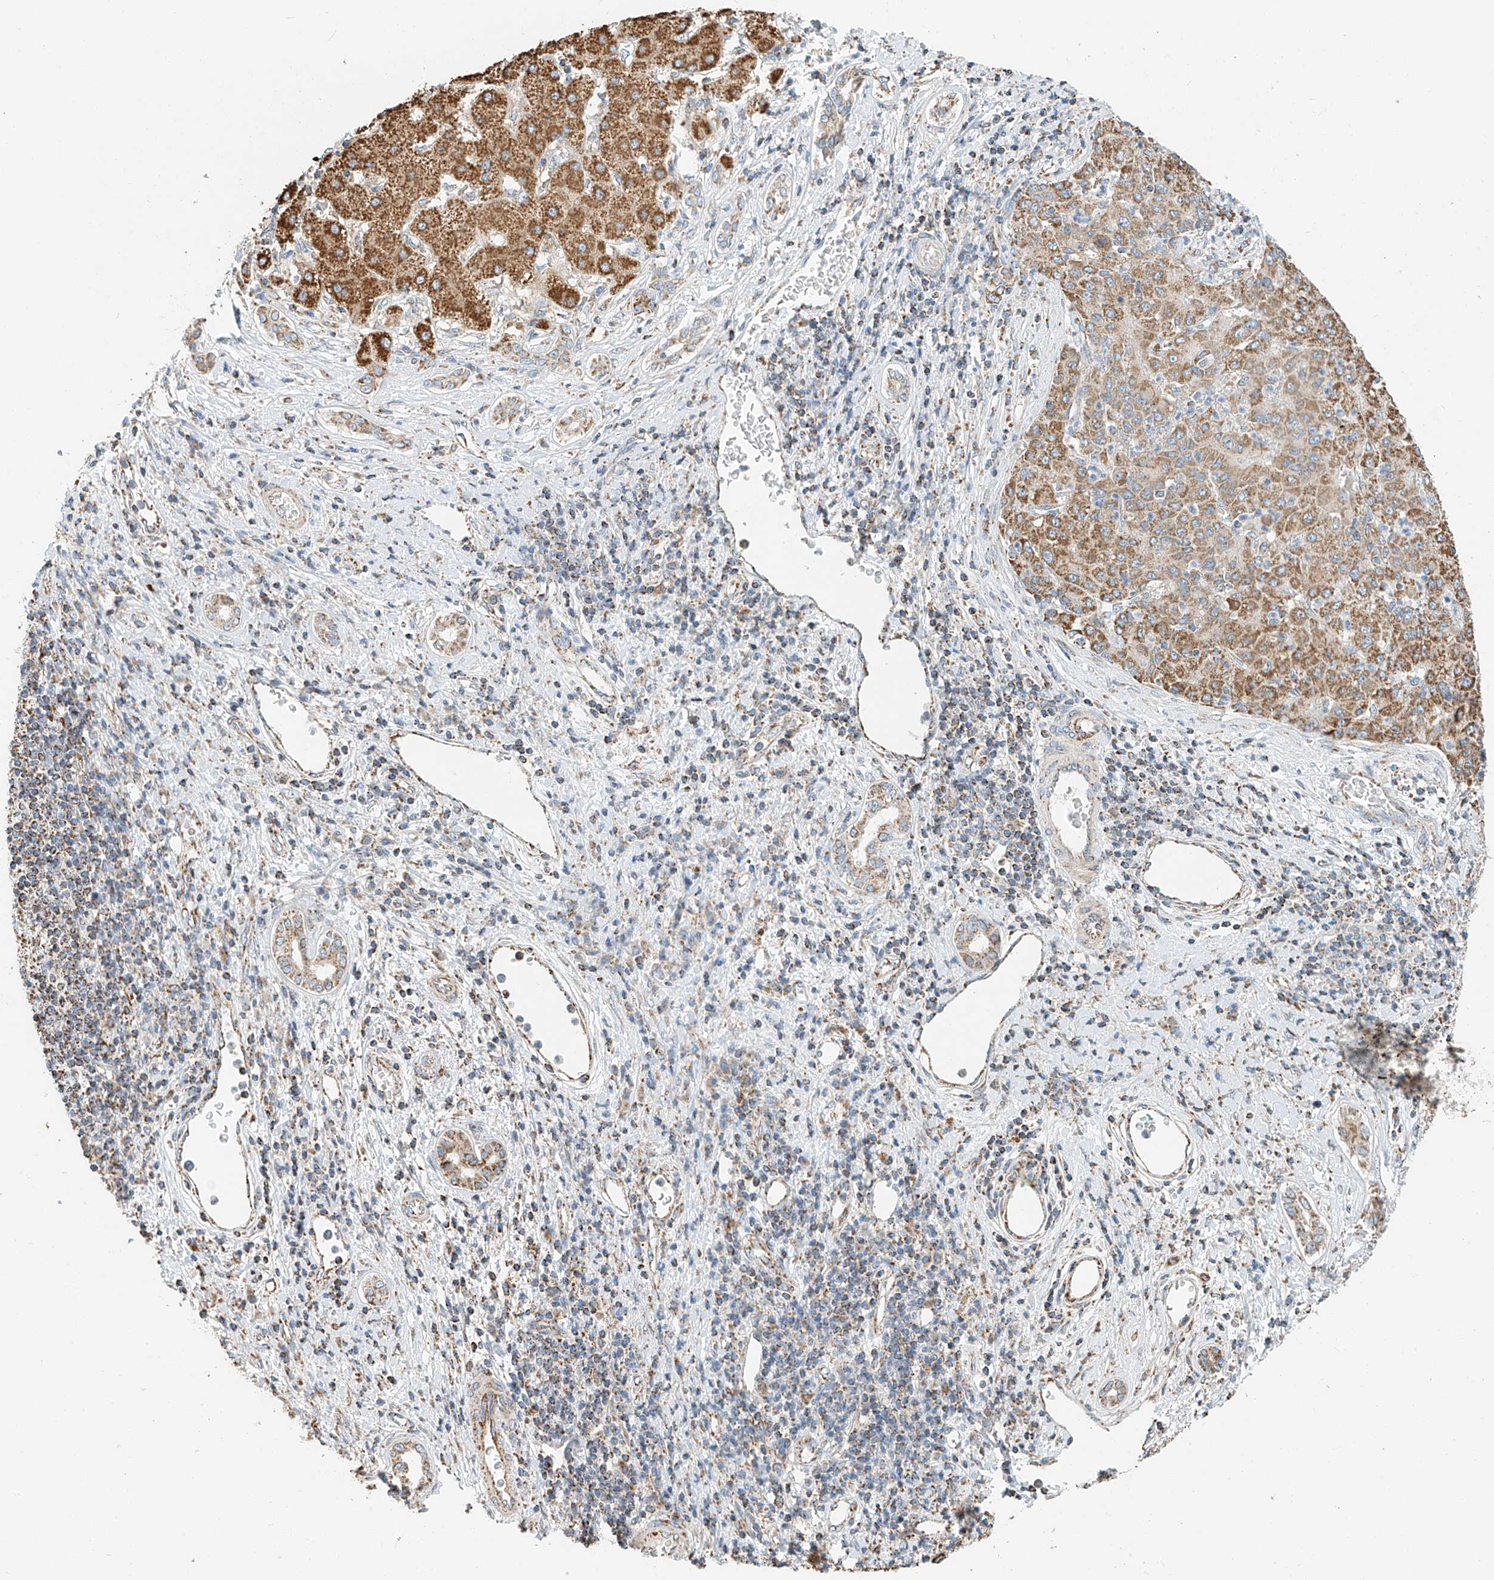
{"staining": {"intensity": "moderate", "quantity": ">75%", "location": "cytoplasmic/membranous"}, "tissue": "liver cancer", "cell_type": "Tumor cells", "image_type": "cancer", "snomed": [{"axis": "morphology", "description": "Carcinoma, Hepatocellular, NOS"}, {"axis": "topography", "description": "Liver"}], "caption": "Brown immunohistochemical staining in human liver hepatocellular carcinoma shows moderate cytoplasmic/membranous staining in about >75% of tumor cells.", "gene": "YIPF7", "patient": {"sex": "male", "age": 65}}